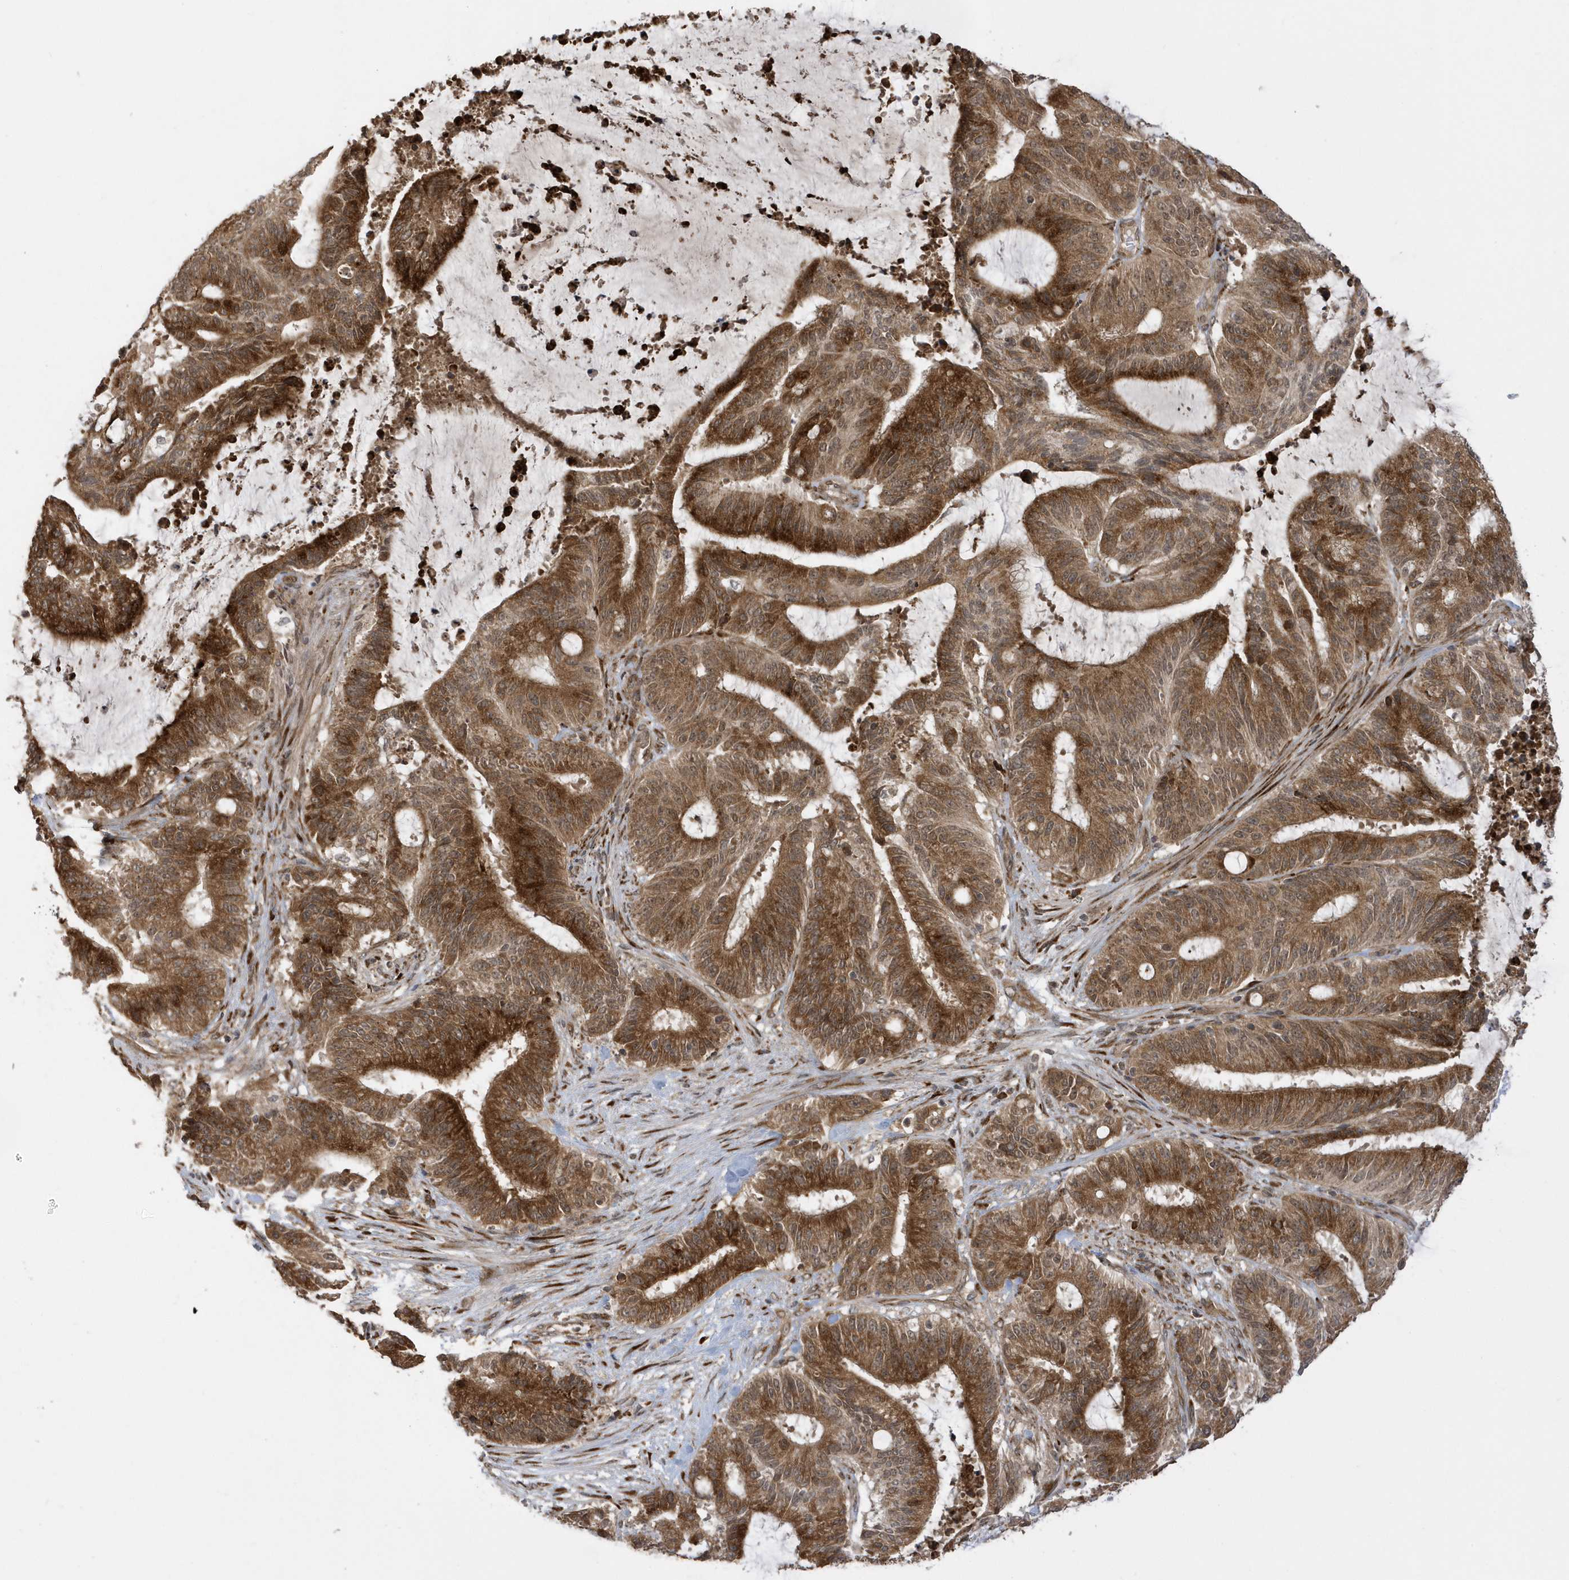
{"staining": {"intensity": "strong", "quantity": ">75%", "location": "cytoplasmic/membranous"}, "tissue": "liver cancer", "cell_type": "Tumor cells", "image_type": "cancer", "snomed": [{"axis": "morphology", "description": "Normal tissue, NOS"}, {"axis": "morphology", "description": "Cholangiocarcinoma"}, {"axis": "topography", "description": "Liver"}, {"axis": "topography", "description": "Peripheral nerve tissue"}], "caption": "A high-resolution photomicrograph shows immunohistochemistry staining of liver cancer, which displays strong cytoplasmic/membranous positivity in approximately >75% of tumor cells. (Stains: DAB in brown, nuclei in blue, Microscopy: brightfield microscopy at high magnification).", "gene": "METTL21A", "patient": {"sex": "female", "age": 73}}